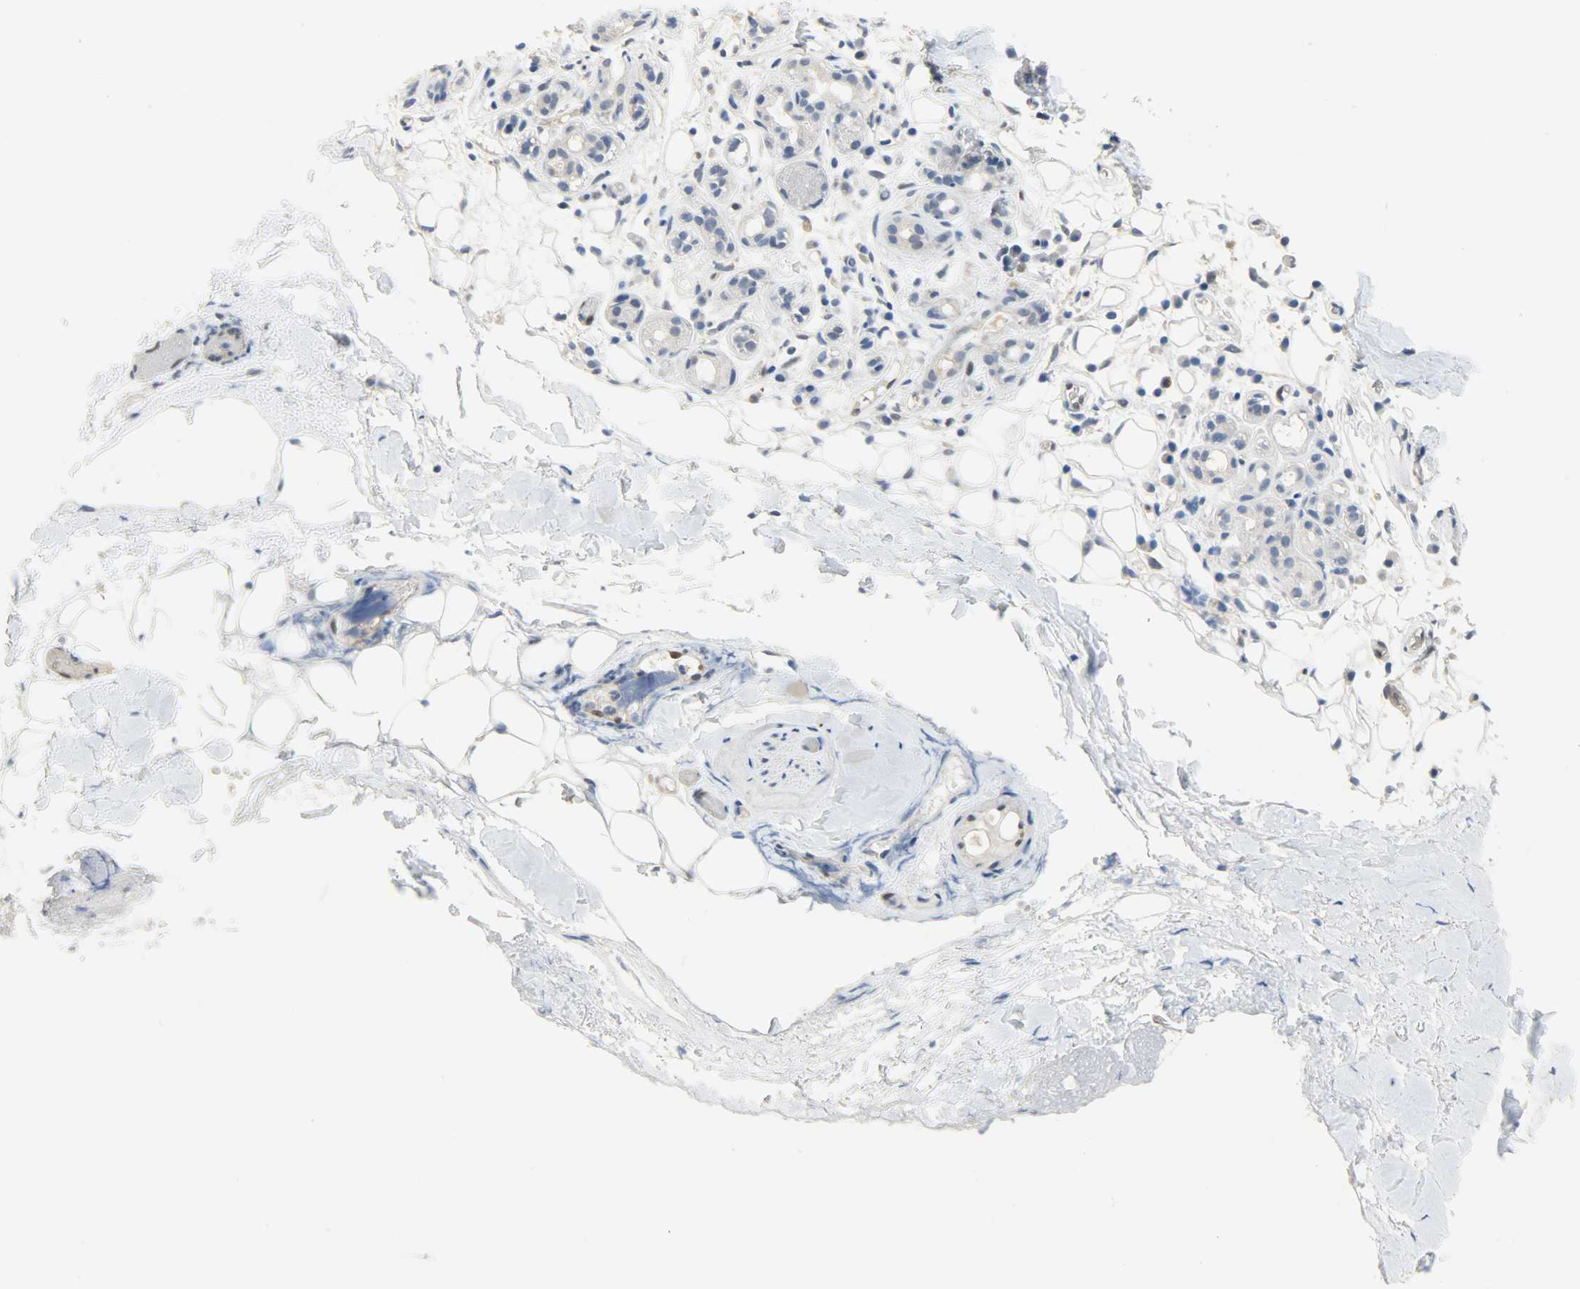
{"staining": {"intensity": "negative", "quantity": "none", "location": "none"}, "tissue": "salivary gland", "cell_type": "Glandular cells", "image_type": "normal", "snomed": [{"axis": "morphology", "description": "Normal tissue, NOS"}, {"axis": "topography", "description": "Salivary gland"}], "caption": "High magnification brightfield microscopy of unremarkable salivary gland stained with DAB (3,3'-diaminobenzidine) (brown) and counterstained with hematoxylin (blue): glandular cells show no significant positivity.", "gene": "FKBP1A", "patient": {"sex": "male", "age": 54}}